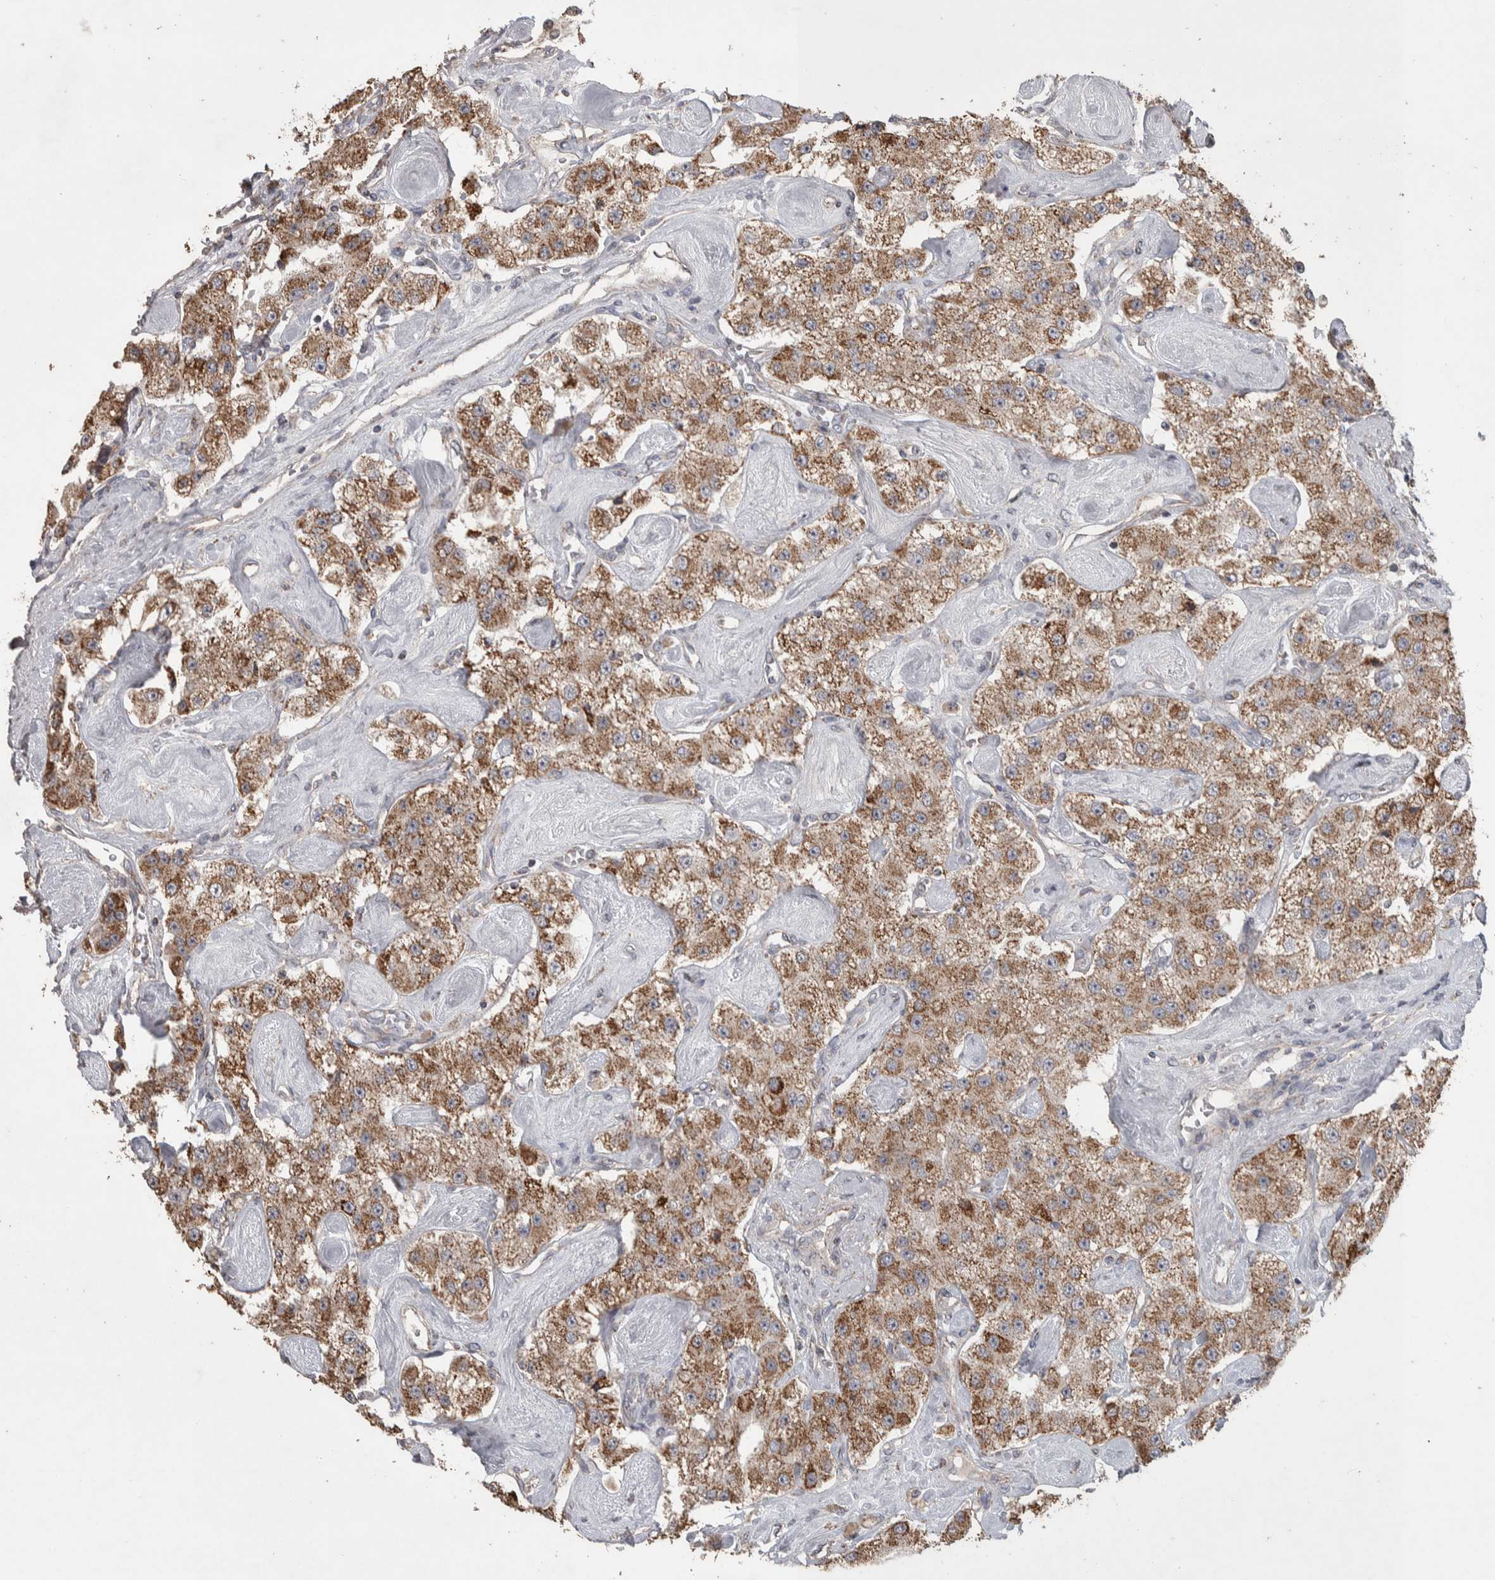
{"staining": {"intensity": "moderate", "quantity": ">75%", "location": "cytoplasmic/membranous"}, "tissue": "carcinoid", "cell_type": "Tumor cells", "image_type": "cancer", "snomed": [{"axis": "morphology", "description": "Carcinoid, malignant, NOS"}, {"axis": "topography", "description": "Pancreas"}], "caption": "Malignant carcinoid was stained to show a protein in brown. There is medium levels of moderate cytoplasmic/membranous positivity in about >75% of tumor cells.", "gene": "SCO1", "patient": {"sex": "male", "age": 41}}